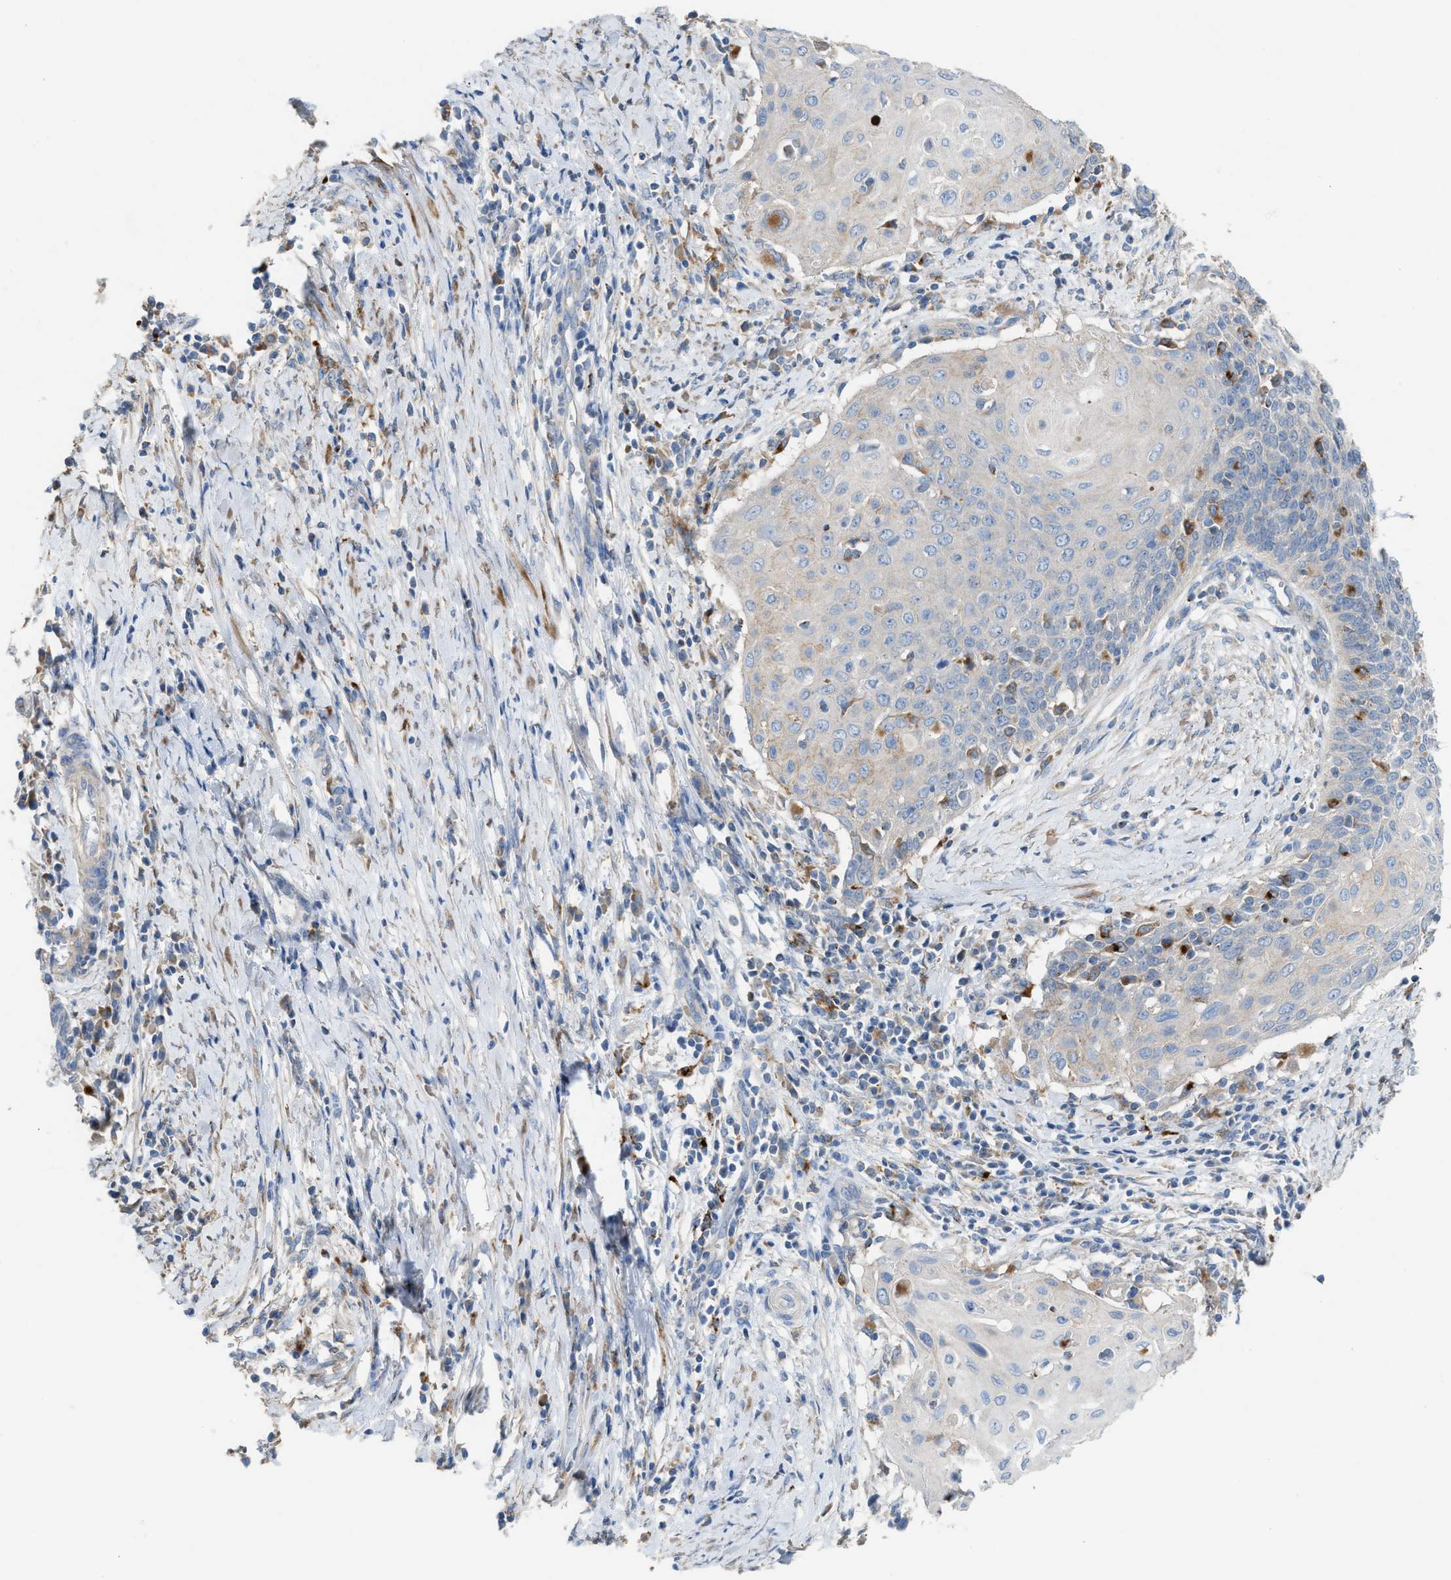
{"staining": {"intensity": "negative", "quantity": "none", "location": "none"}, "tissue": "cervical cancer", "cell_type": "Tumor cells", "image_type": "cancer", "snomed": [{"axis": "morphology", "description": "Squamous cell carcinoma, NOS"}, {"axis": "topography", "description": "Cervix"}], "caption": "Immunohistochemical staining of cervical cancer (squamous cell carcinoma) reveals no significant positivity in tumor cells. Brightfield microscopy of immunohistochemistry stained with DAB (brown) and hematoxylin (blue), captured at high magnification.", "gene": "AOAH", "patient": {"sex": "female", "age": 39}}